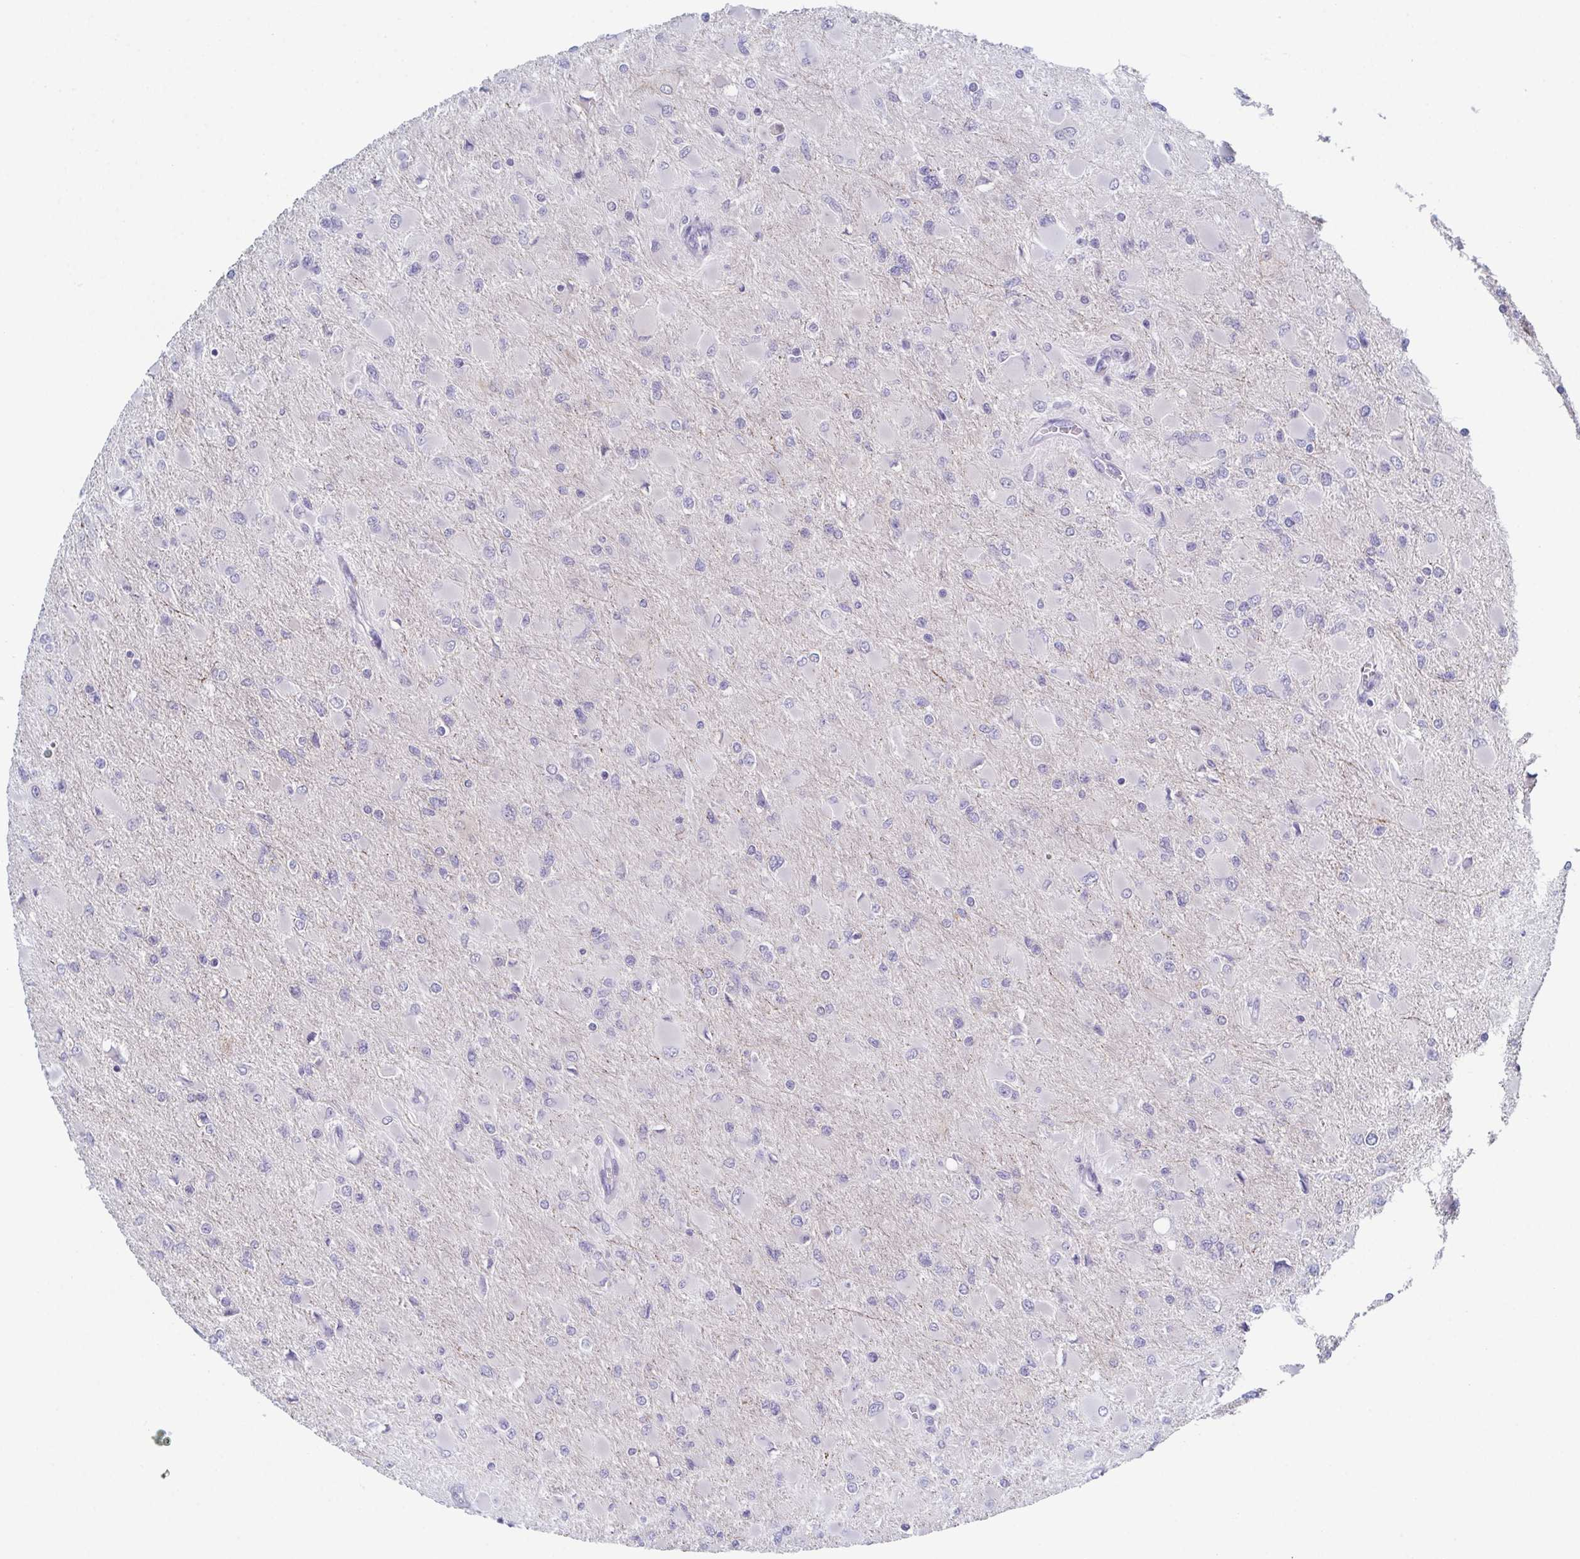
{"staining": {"intensity": "negative", "quantity": "none", "location": "none"}, "tissue": "glioma", "cell_type": "Tumor cells", "image_type": "cancer", "snomed": [{"axis": "morphology", "description": "Glioma, malignant, High grade"}, {"axis": "topography", "description": "Cerebral cortex"}], "caption": "Tumor cells show no significant staining in malignant glioma (high-grade). (DAB immunohistochemistry (IHC), high magnification).", "gene": "ZFP64", "patient": {"sex": "female", "age": 36}}